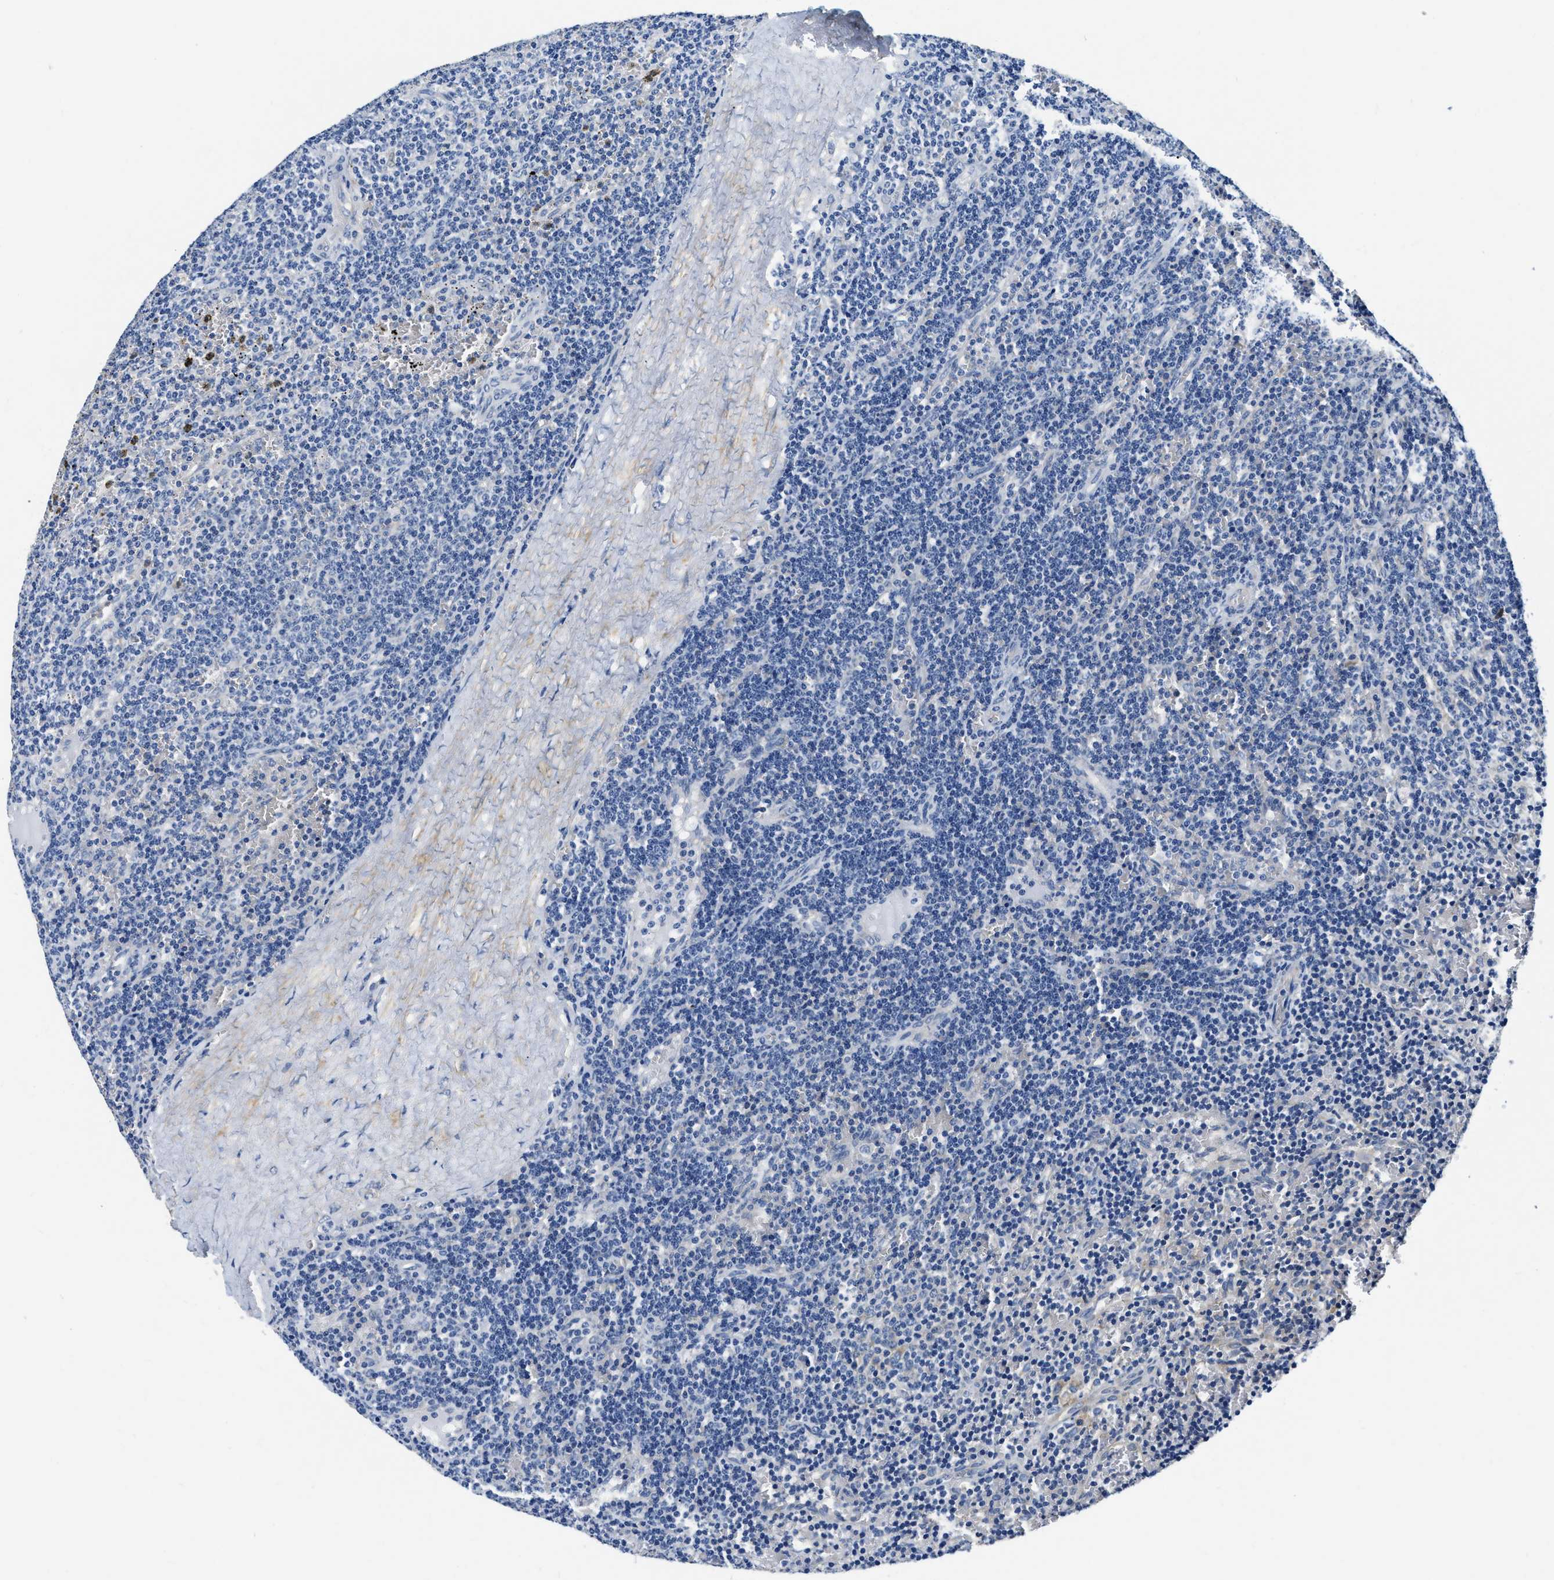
{"staining": {"intensity": "negative", "quantity": "none", "location": "none"}, "tissue": "lymphoma", "cell_type": "Tumor cells", "image_type": "cancer", "snomed": [{"axis": "morphology", "description": "Malignant lymphoma, non-Hodgkin's type, Low grade"}, {"axis": "topography", "description": "Spleen"}], "caption": "Human malignant lymphoma, non-Hodgkin's type (low-grade) stained for a protein using immunohistochemistry (IHC) shows no staining in tumor cells.", "gene": "EIF2AK2", "patient": {"sex": "female", "age": 50}}